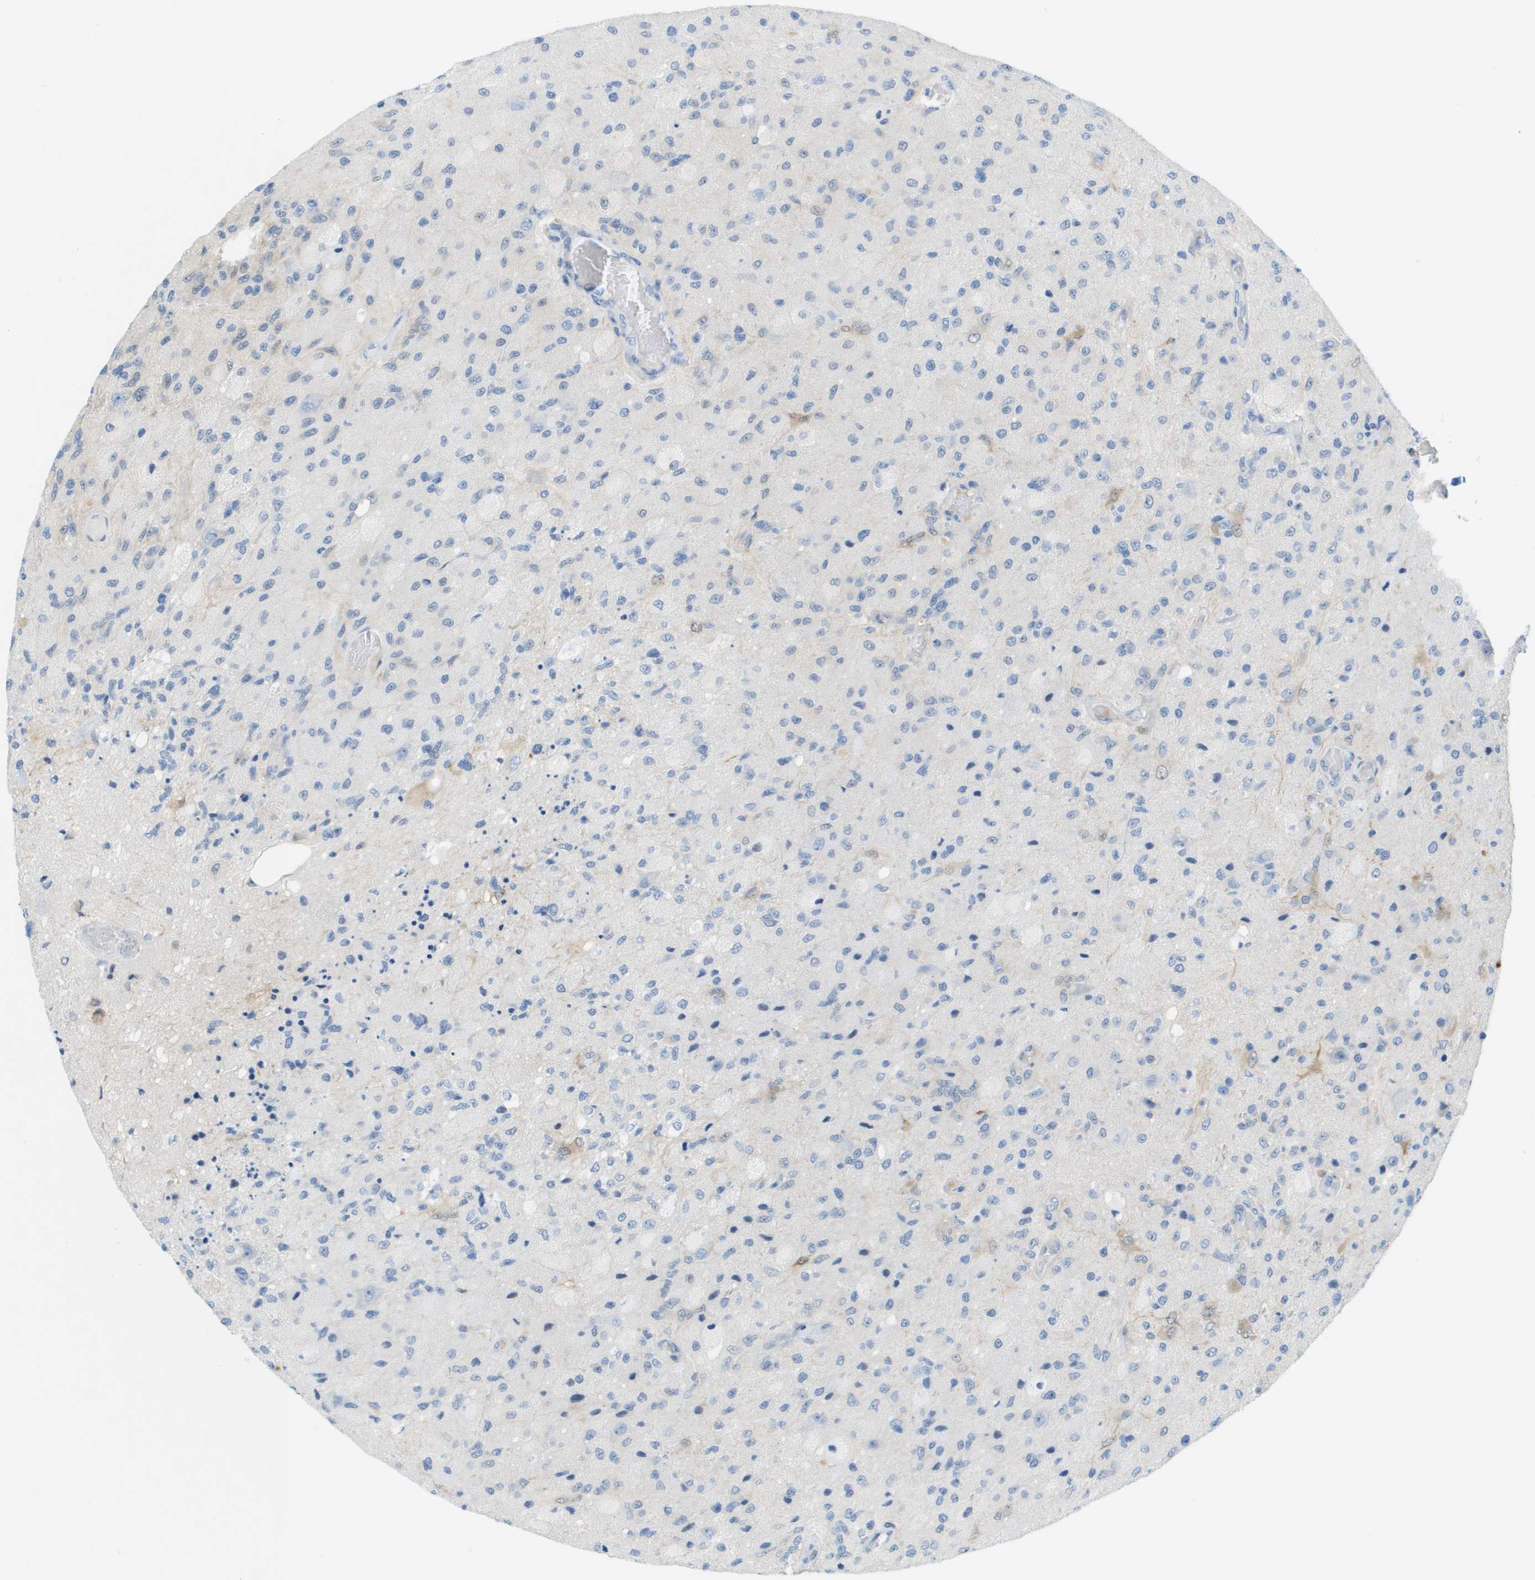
{"staining": {"intensity": "negative", "quantity": "none", "location": "none"}, "tissue": "glioma", "cell_type": "Tumor cells", "image_type": "cancer", "snomed": [{"axis": "morphology", "description": "Normal tissue, NOS"}, {"axis": "morphology", "description": "Glioma, malignant, High grade"}, {"axis": "topography", "description": "Cerebral cortex"}], "caption": "High-grade glioma (malignant) was stained to show a protein in brown. There is no significant positivity in tumor cells.", "gene": "CUL9", "patient": {"sex": "male", "age": 77}}